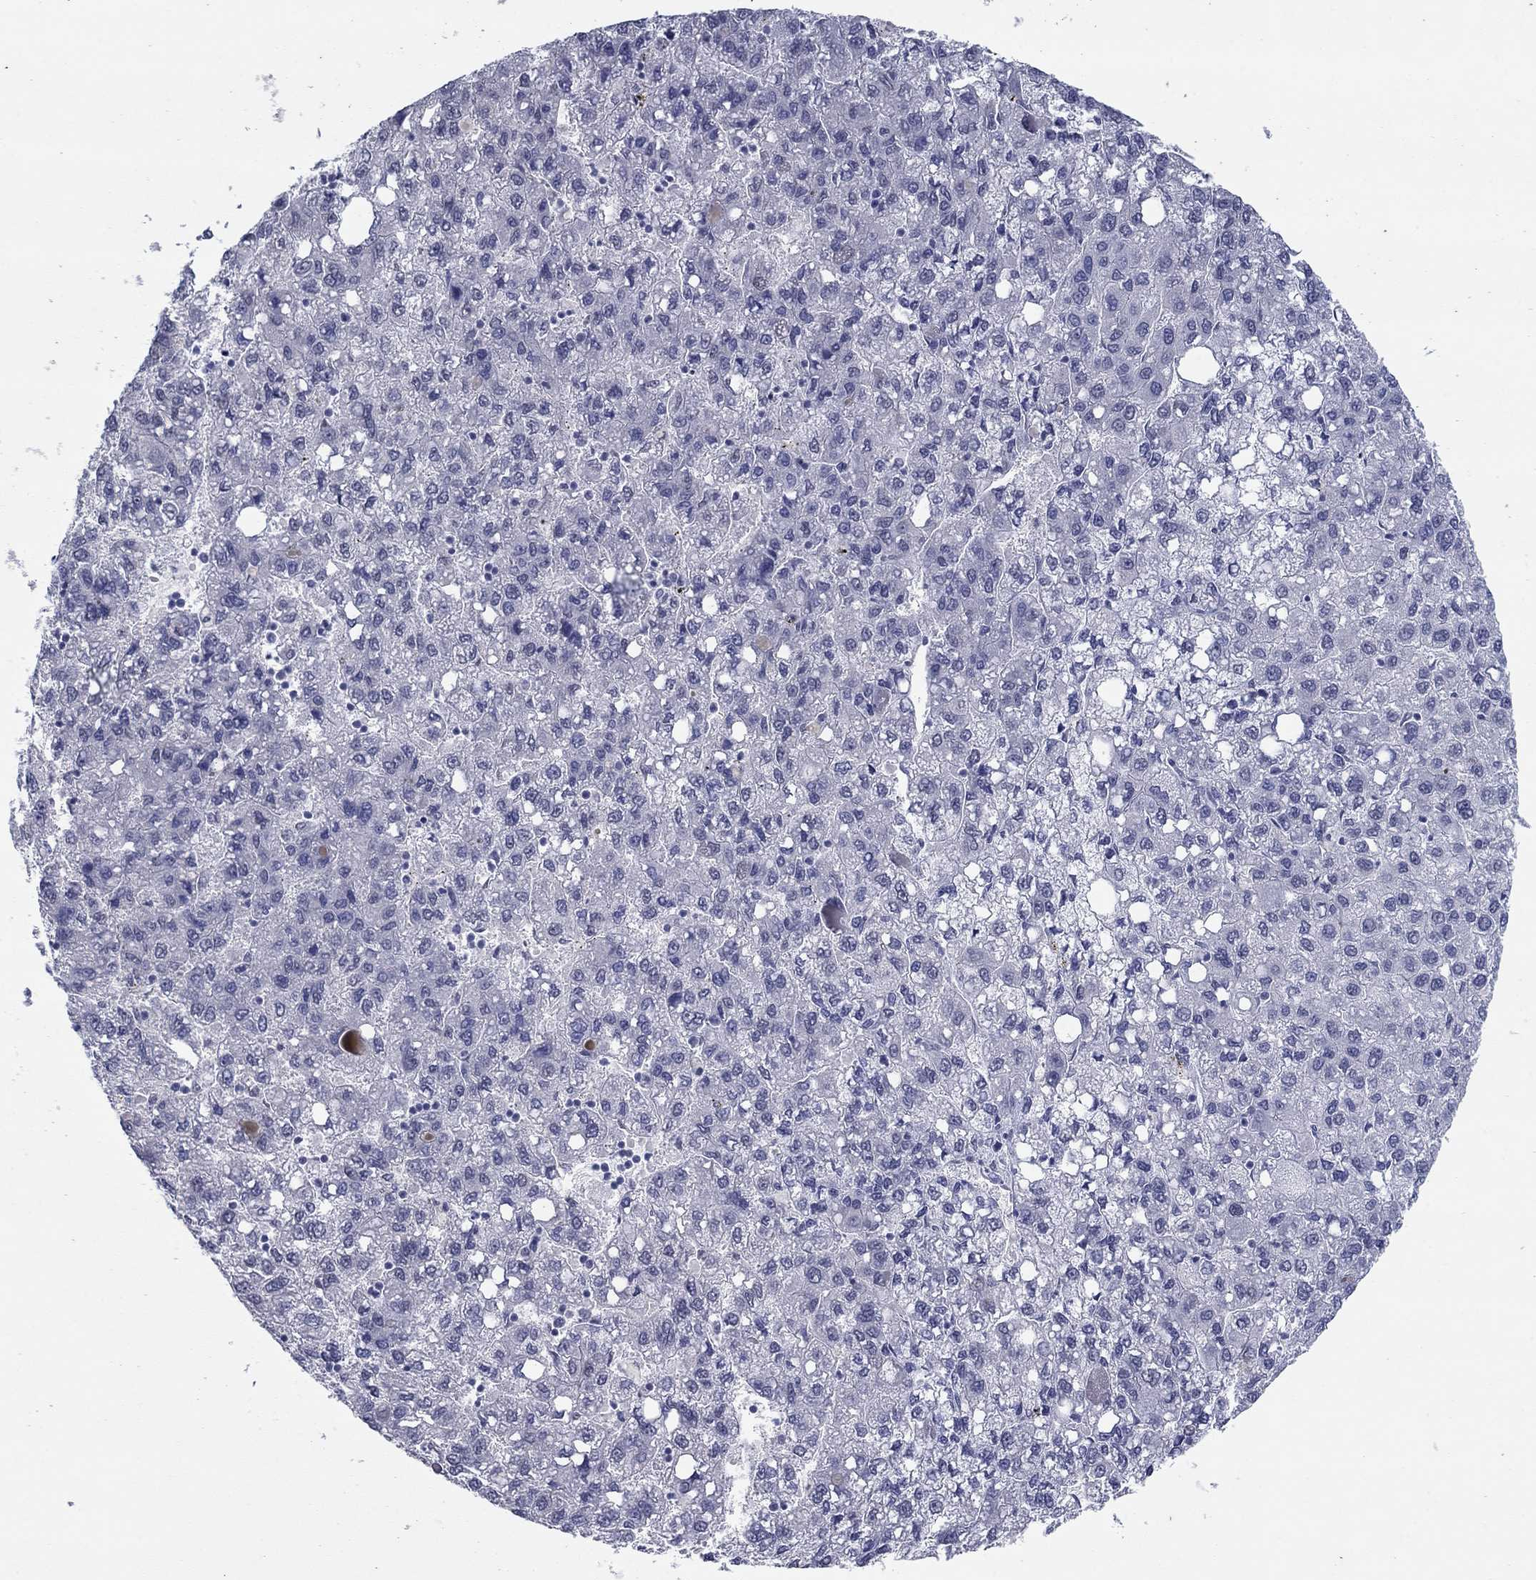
{"staining": {"intensity": "negative", "quantity": "none", "location": "none"}, "tissue": "liver cancer", "cell_type": "Tumor cells", "image_type": "cancer", "snomed": [{"axis": "morphology", "description": "Carcinoma, Hepatocellular, NOS"}, {"axis": "topography", "description": "Liver"}], "caption": "A micrograph of human liver hepatocellular carcinoma is negative for staining in tumor cells.", "gene": "KRT75", "patient": {"sex": "female", "age": 82}}